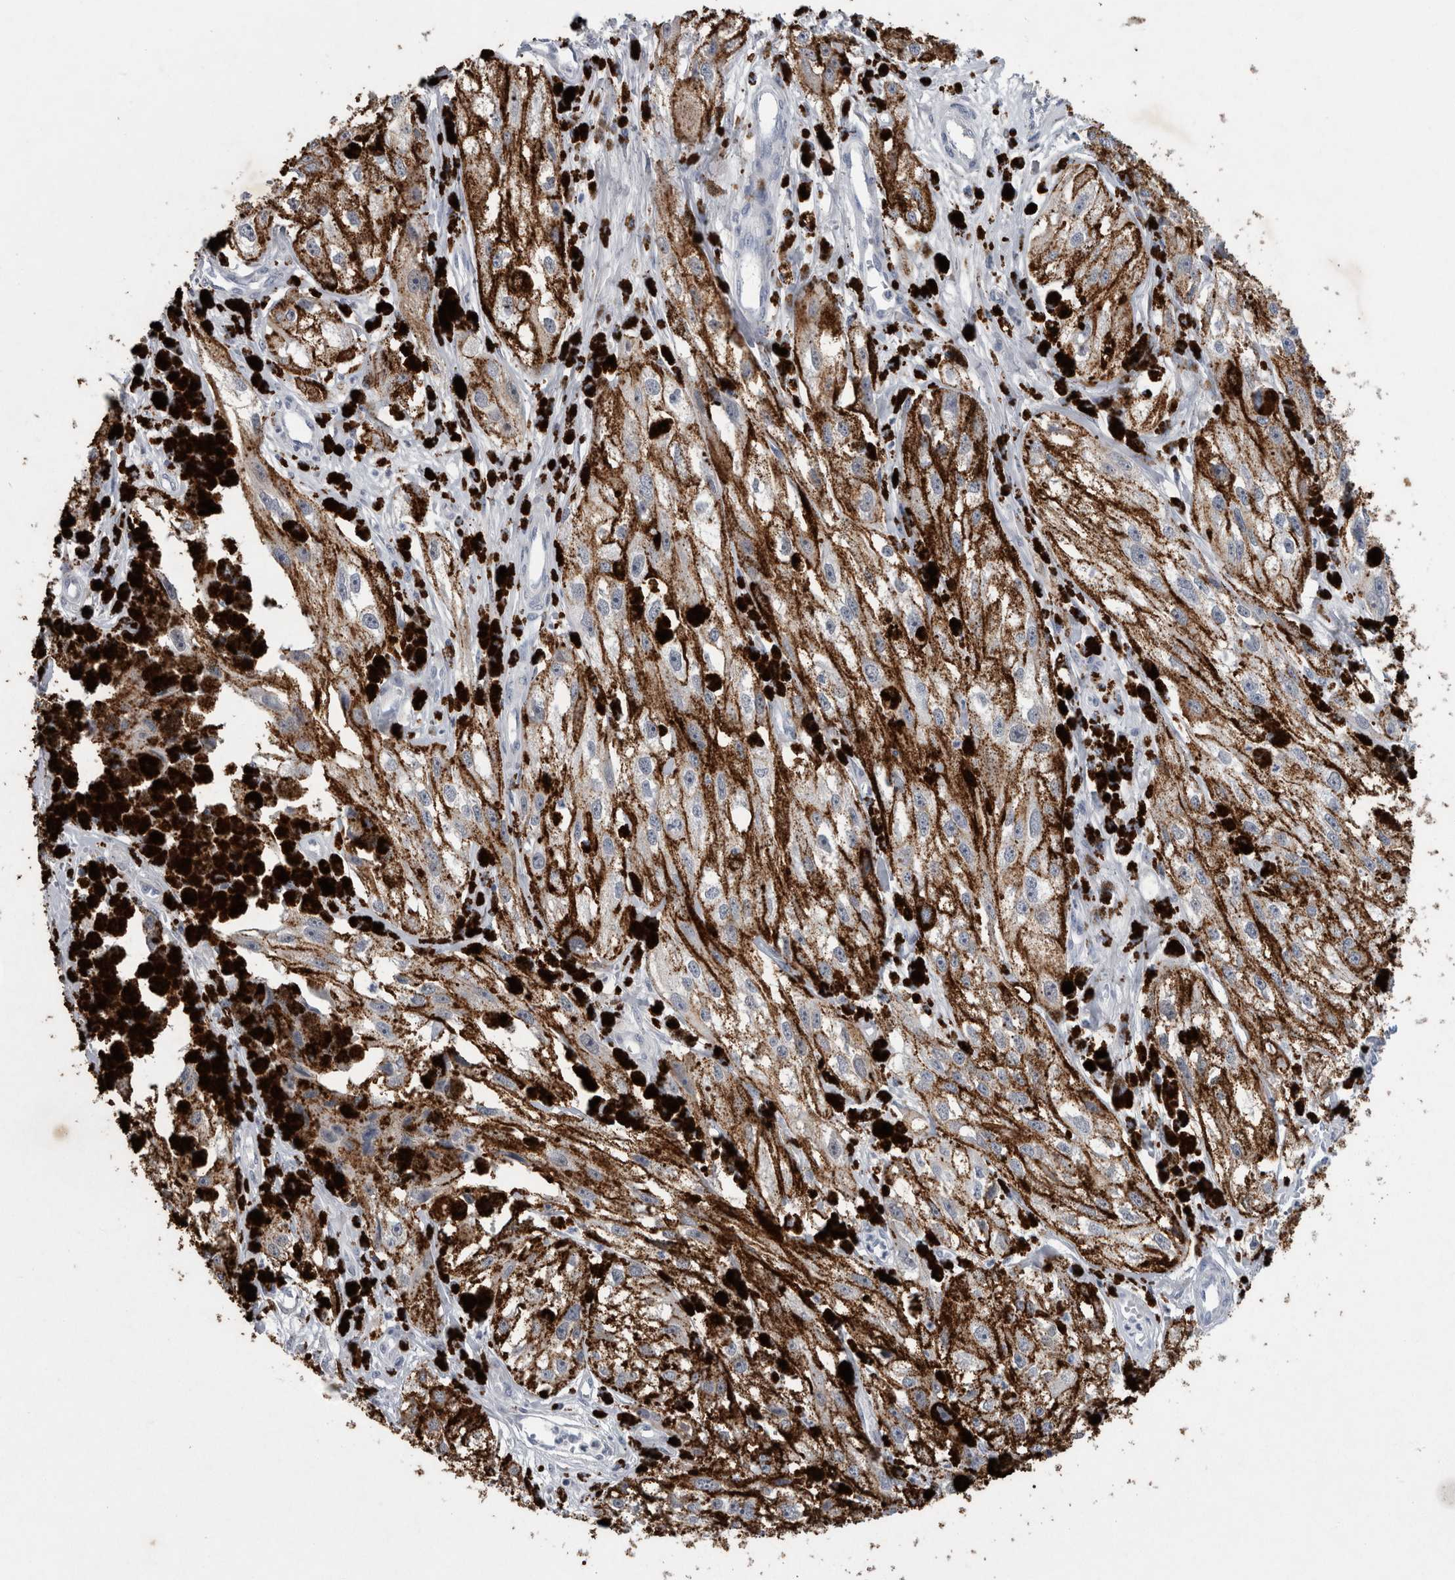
{"staining": {"intensity": "negative", "quantity": "none", "location": "none"}, "tissue": "melanoma", "cell_type": "Tumor cells", "image_type": "cancer", "snomed": [{"axis": "morphology", "description": "Malignant melanoma, NOS"}, {"axis": "topography", "description": "Skin"}], "caption": "Human malignant melanoma stained for a protein using immunohistochemistry reveals no staining in tumor cells.", "gene": "FAM83H", "patient": {"sex": "male", "age": 88}}